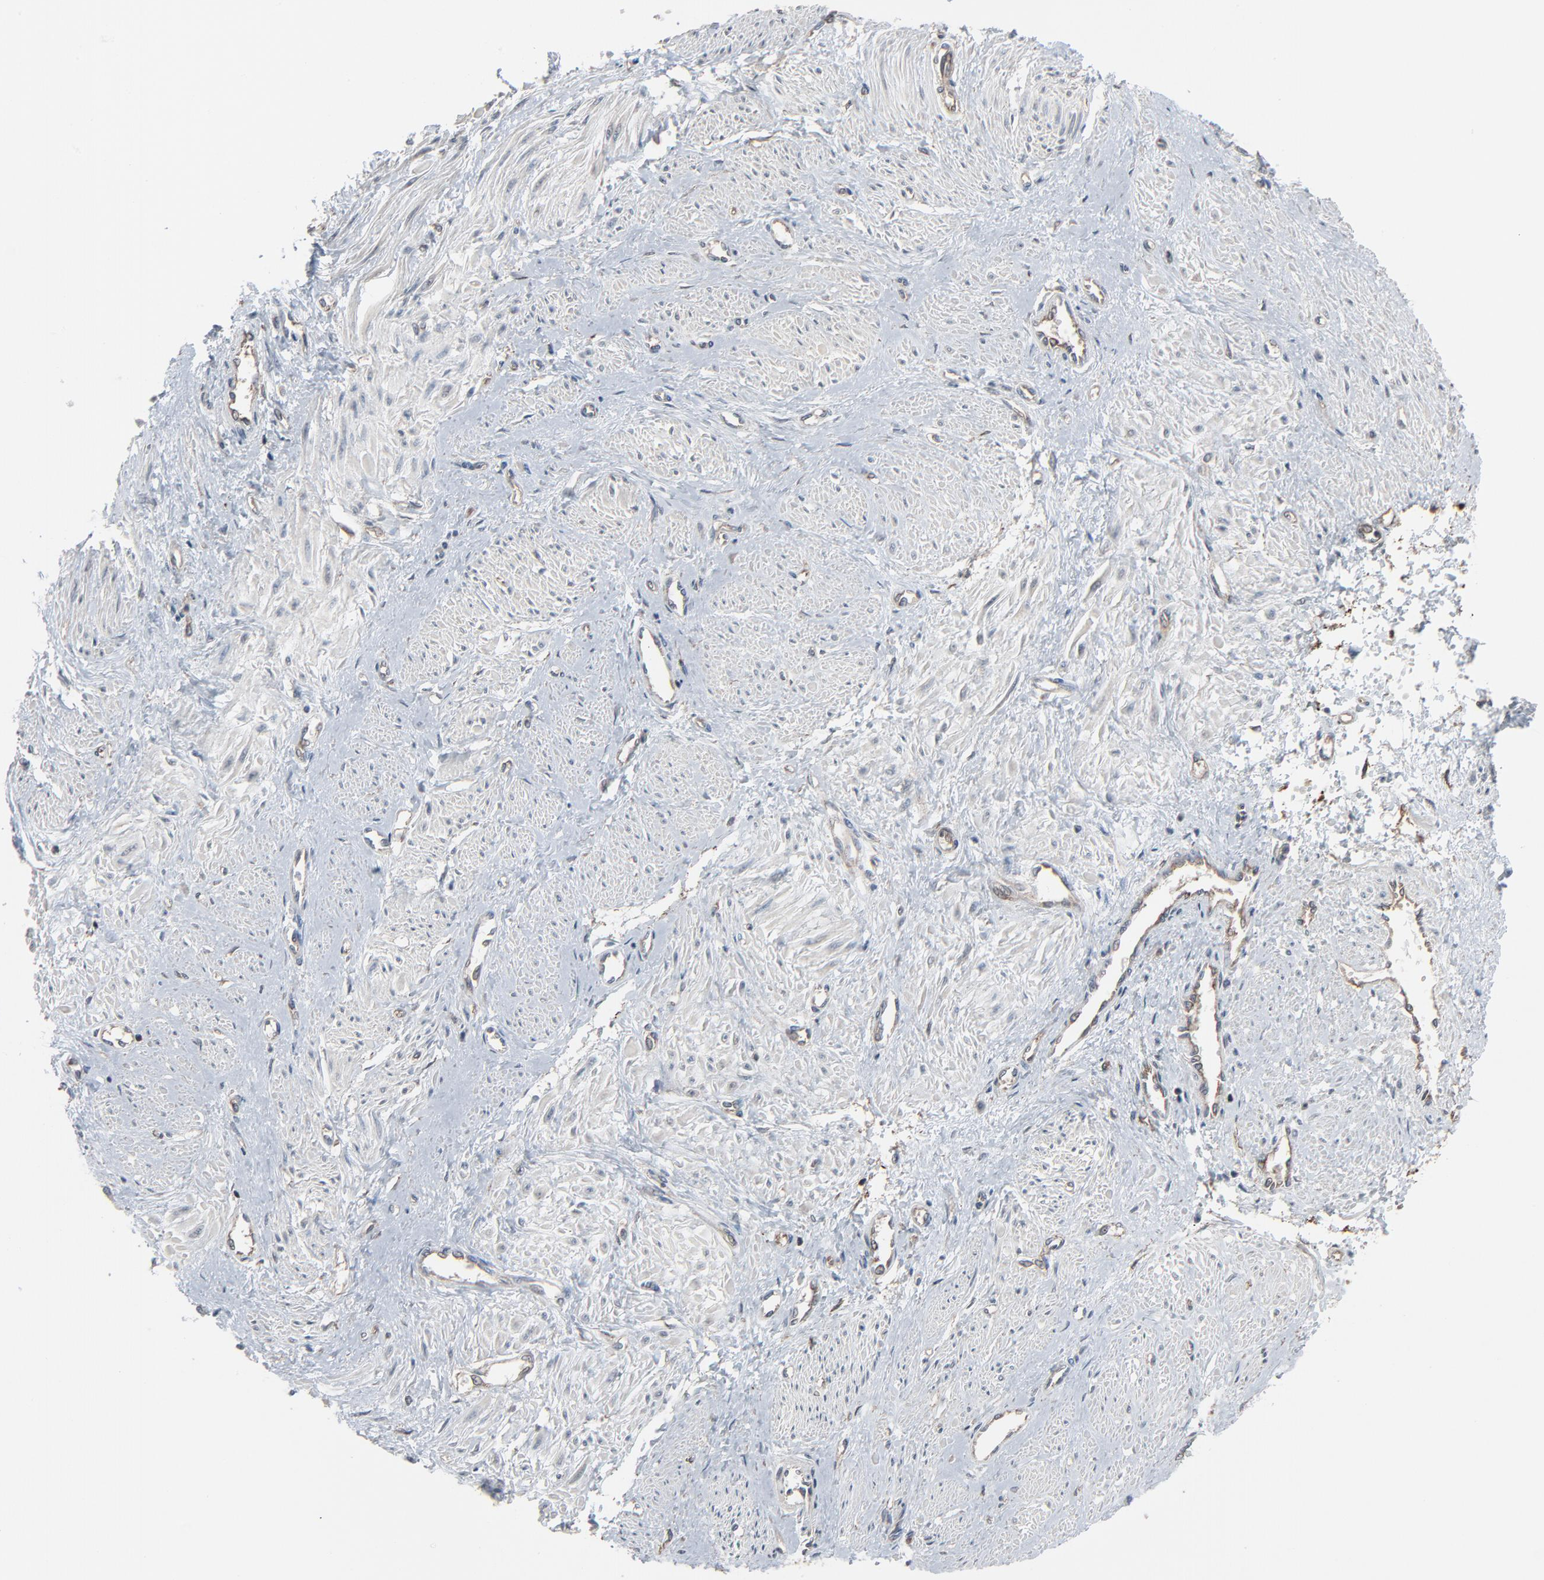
{"staining": {"intensity": "weak", "quantity": "25%-75%", "location": "nuclear"}, "tissue": "smooth muscle", "cell_type": "Smooth muscle cells", "image_type": "normal", "snomed": [{"axis": "morphology", "description": "Normal tissue, NOS"}, {"axis": "topography", "description": "Smooth muscle"}, {"axis": "topography", "description": "Uterus"}], "caption": "Immunohistochemistry (IHC) (DAB (3,3'-diaminobenzidine)) staining of unremarkable human smooth muscle exhibits weak nuclear protein expression in about 25%-75% of smooth muscle cells.", "gene": "OPTN", "patient": {"sex": "female", "age": 39}}